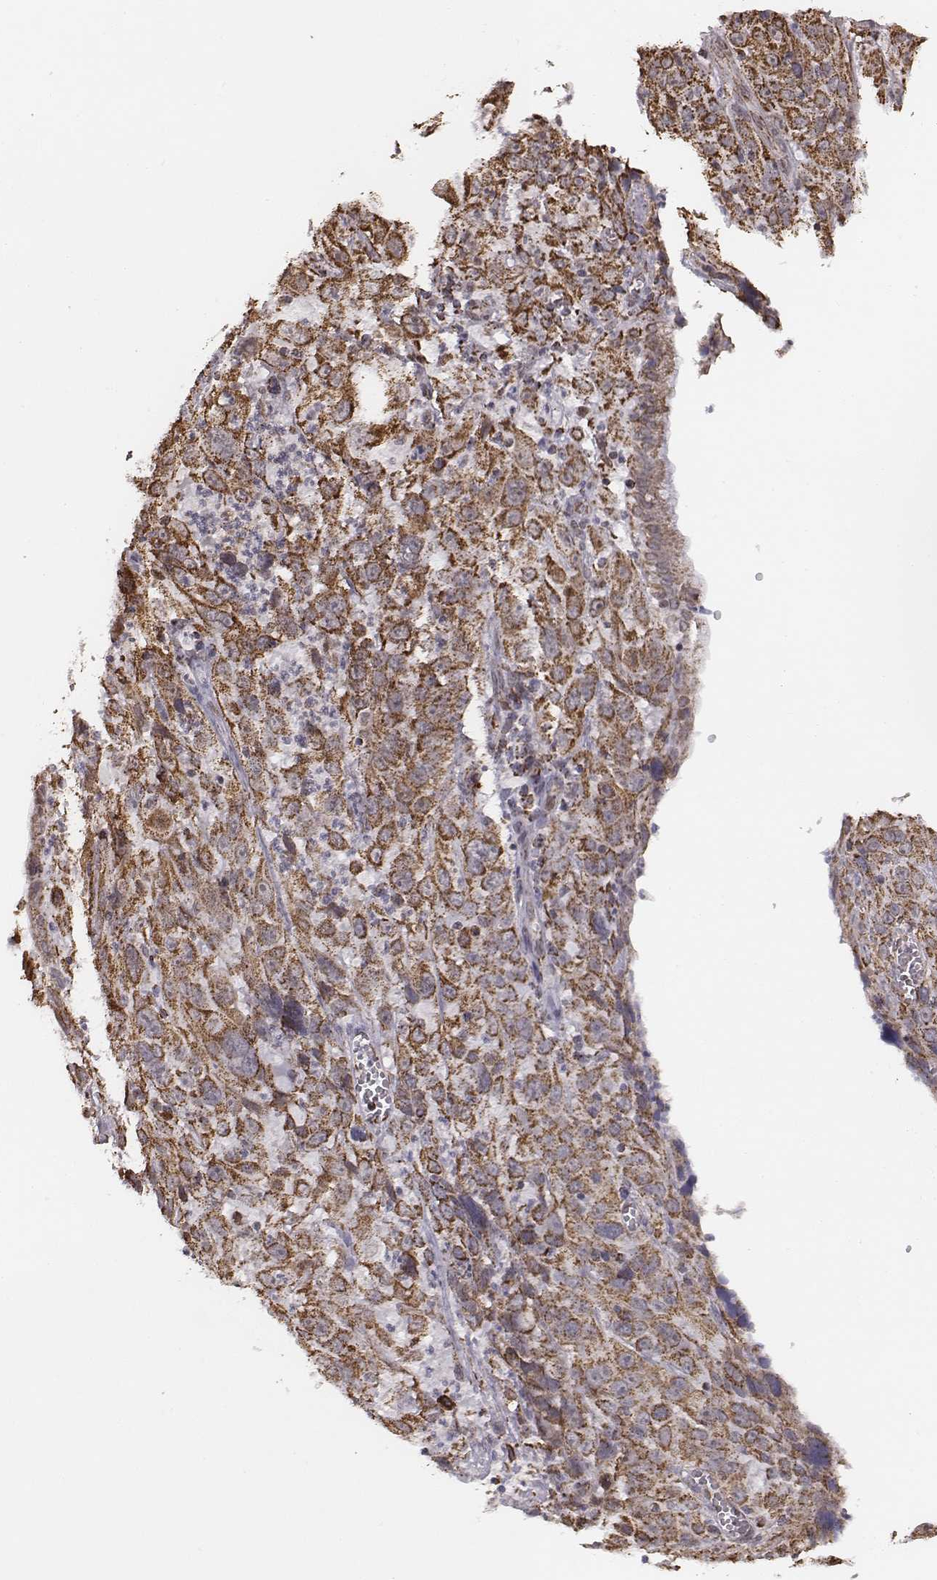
{"staining": {"intensity": "strong", "quantity": ">75%", "location": "cytoplasmic/membranous"}, "tissue": "cervical cancer", "cell_type": "Tumor cells", "image_type": "cancer", "snomed": [{"axis": "morphology", "description": "Squamous cell carcinoma, NOS"}, {"axis": "topography", "description": "Cervix"}], "caption": "Brown immunohistochemical staining in human cervical cancer (squamous cell carcinoma) exhibits strong cytoplasmic/membranous staining in about >75% of tumor cells.", "gene": "ACOT2", "patient": {"sex": "female", "age": 32}}